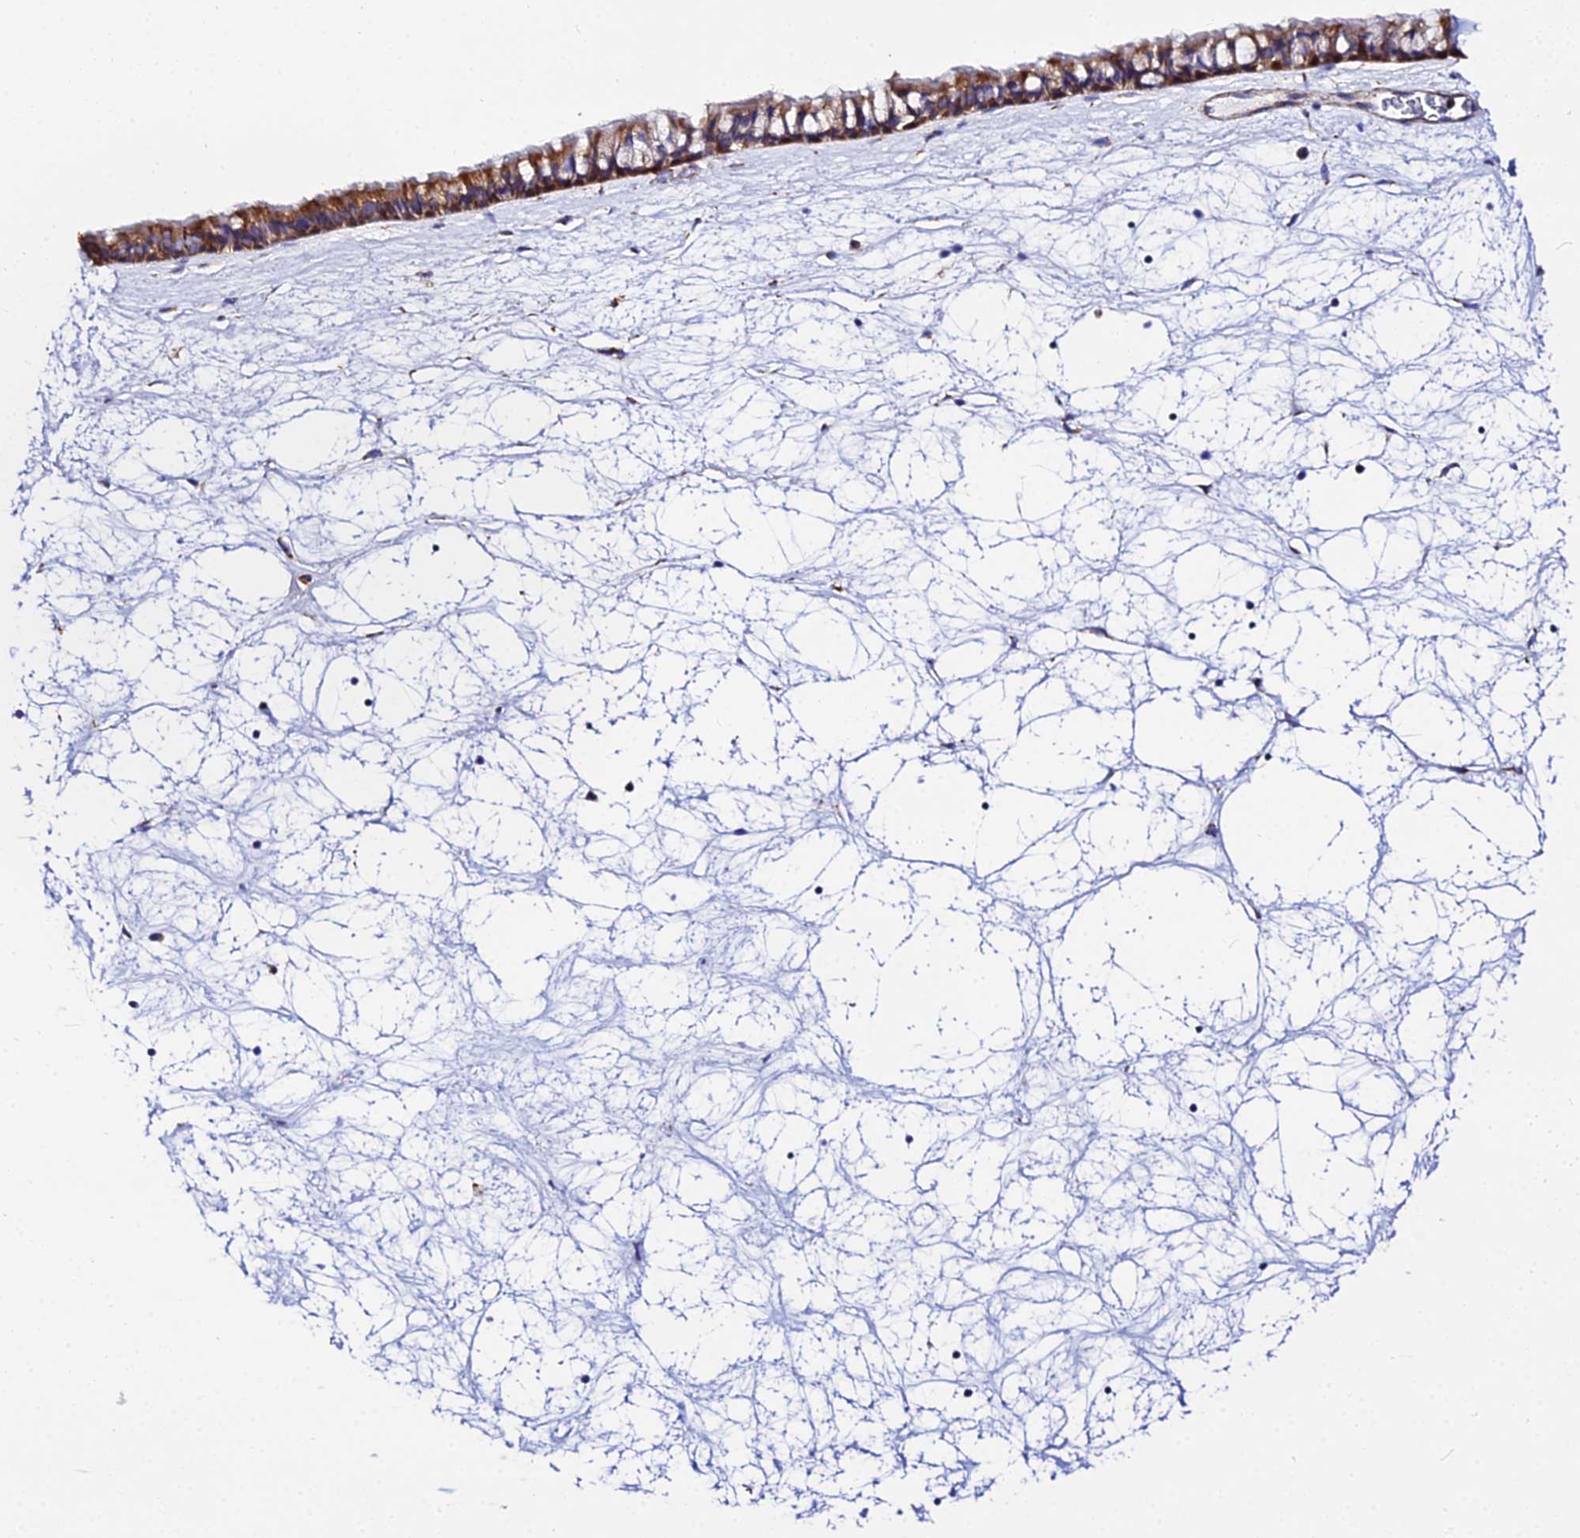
{"staining": {"intensity": "moderate", "quantity": ">75%", "location": "cytoplasmic/membranous"}, "tissue": "nasopharynx", "cell_type": "Respiratory epithelial cells", "image_type": "normal", "snomed": [{"axis": "morphology", "description": "Normal tissue, NOS"}, {"axis": "topography", "description": "Nasopharynx"}], "caption": "About >75% of respiratory epithelial cells in unremarkable nasopharynx reveal moderate cytoplasmic/membranous protein positivity as visualized by brown immunohistochemical staining.", "gene": "ZNF573", "patient": {"sex": "male", "age": 64}}